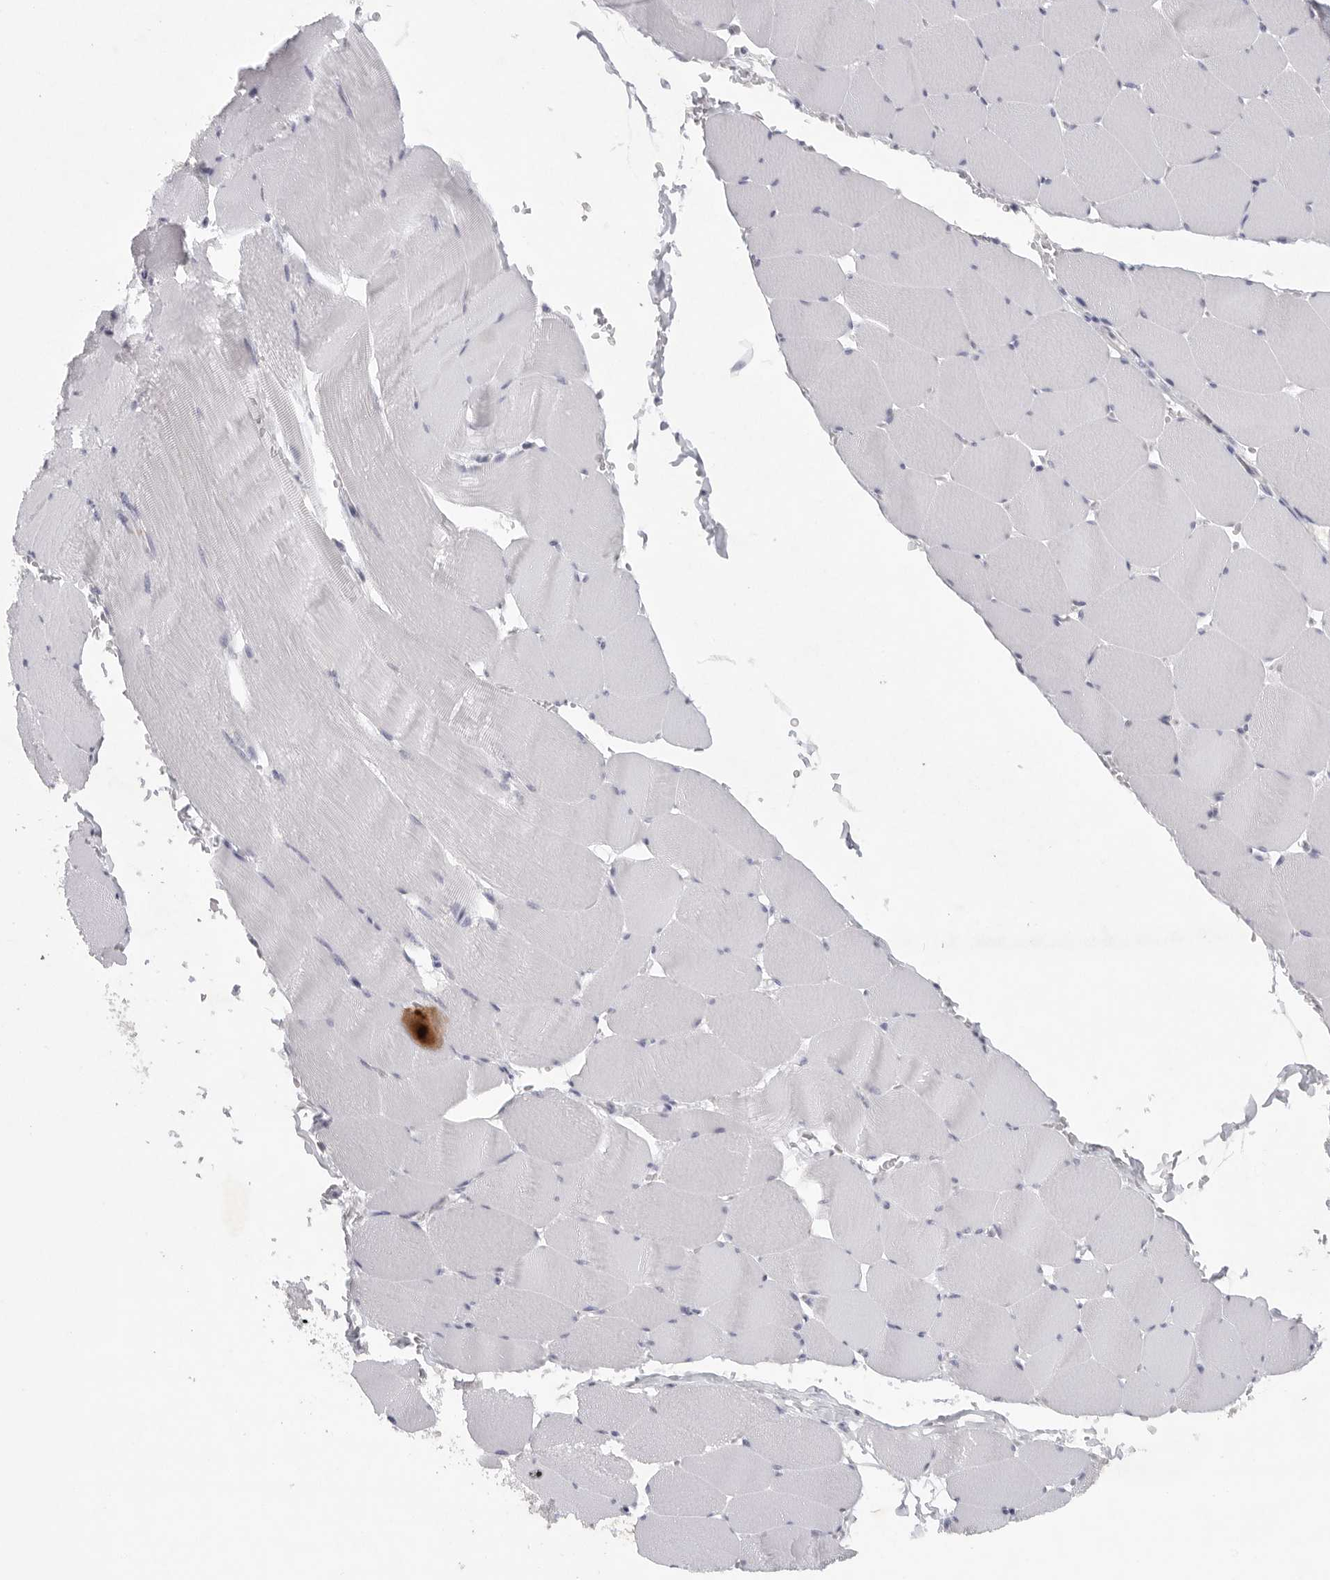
{"staining": {"intensity": "negative", "quantity": "none", "location": "none"}, "tissue": "skeletal muscle", "cell_type": "Myocytes", "image_type": "normal", "snomed": [{"axis": "morphology", "description": "Normal tissue, NOS"}, {"axis": "topography", "description": "Skeletal muscle"}], "caption": "DAB immunohistochemical staining of unremarkable human skeletal muscle shows no significant positivity in myocytes.", "gene": "TMEM69", "patient": {"sex": "male", "age": 62}}